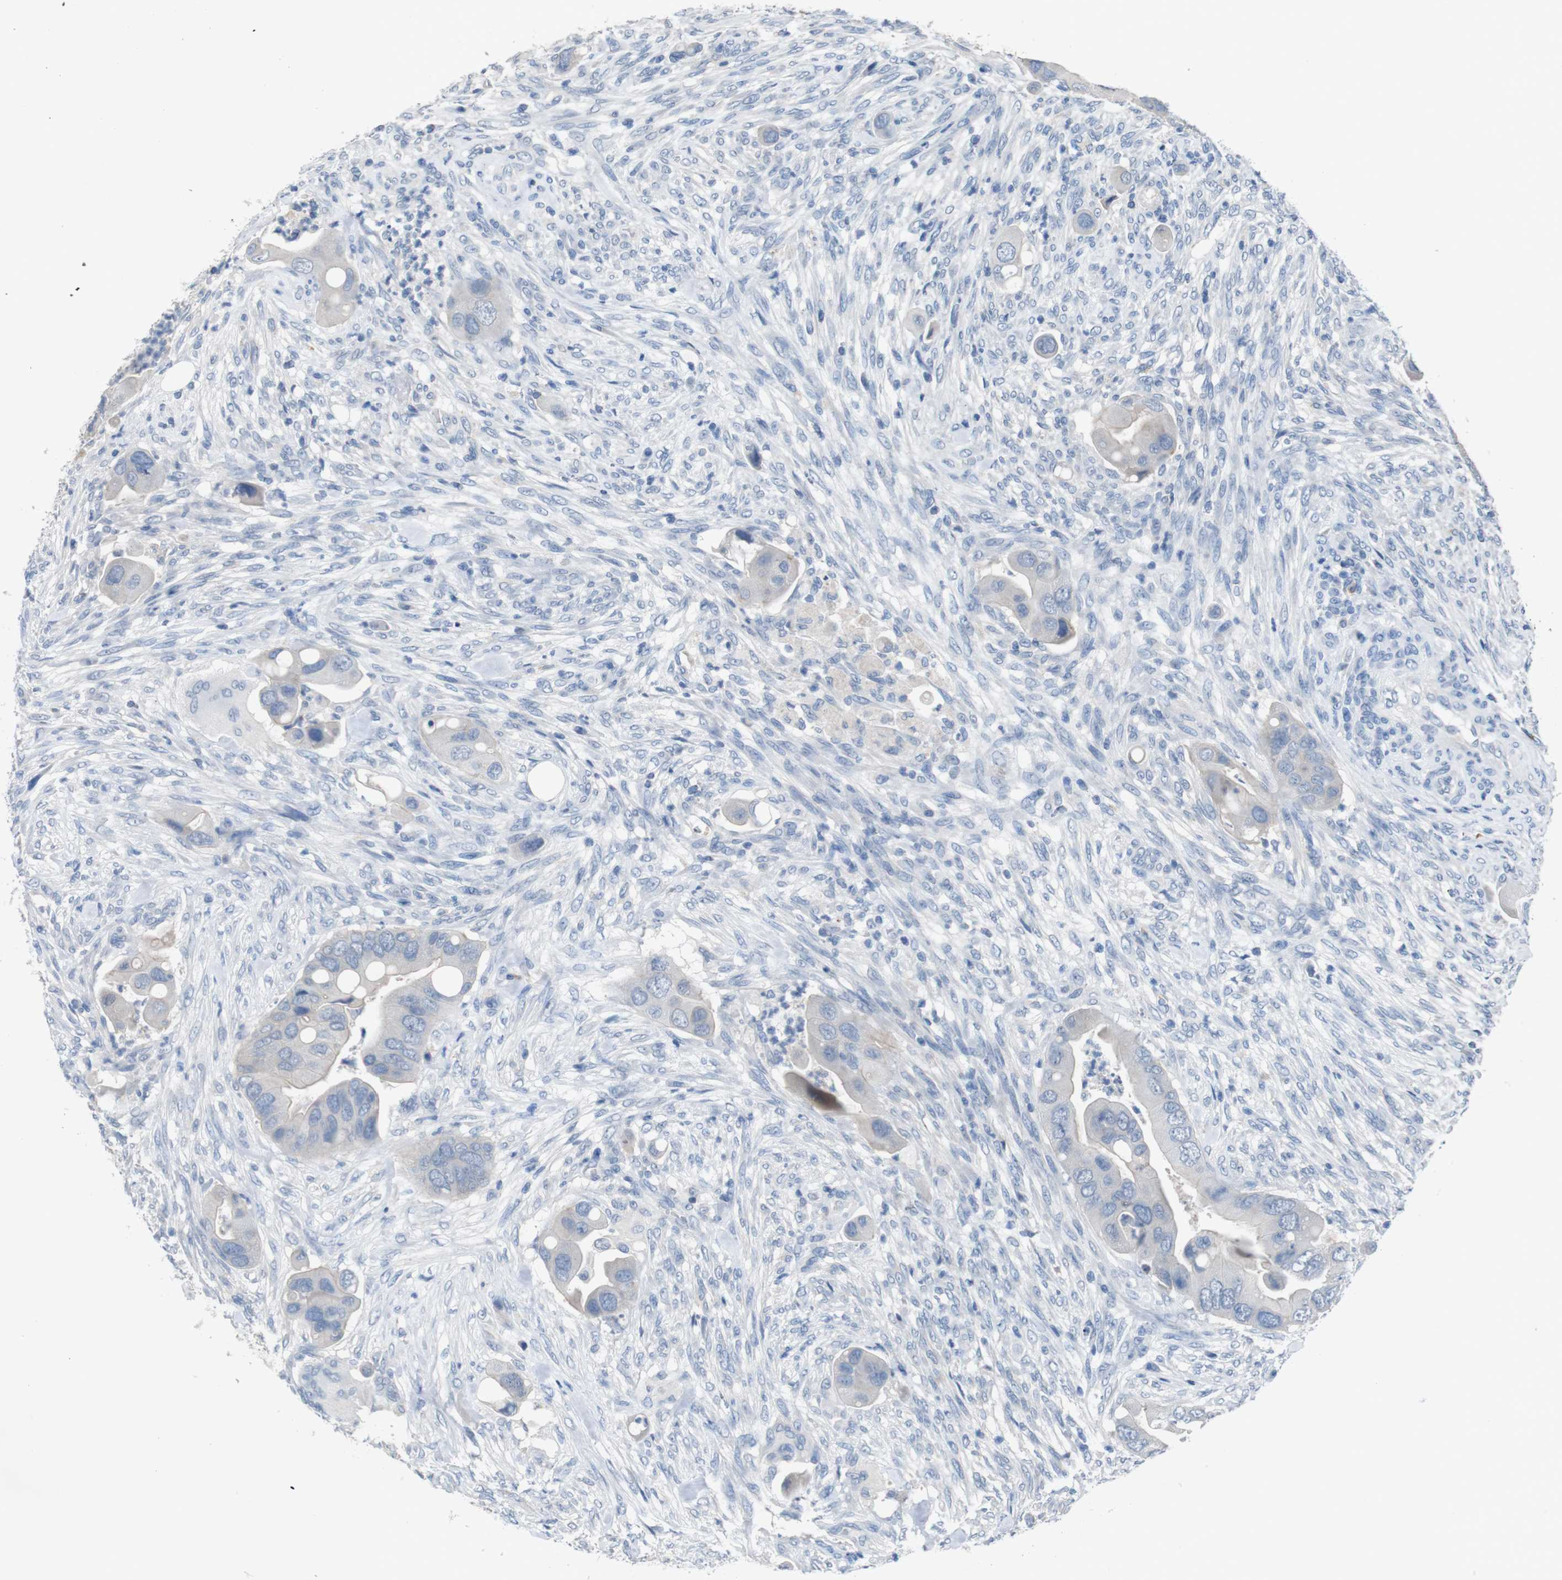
{"staining": {"intensity": "negative", "quantity": "none", "location": "none"}, "tissue": "colorectal cancer", "cell_type": "Tumor cells", "image_type": "cancer", "snomed": [{"axis": "morphology", "description": "Adenocarcinoma, NOS"}, {"axis": "topography", "description": "Rectum"}], "caption": "Immunohistochemistry (IHC) image of colorectal adenocarcinoma stained for a protein (brown), which demonstrates no expression in tumor cells.", "gene": "SLC2A8", "patient": {"sex": "female", "age": 57}}